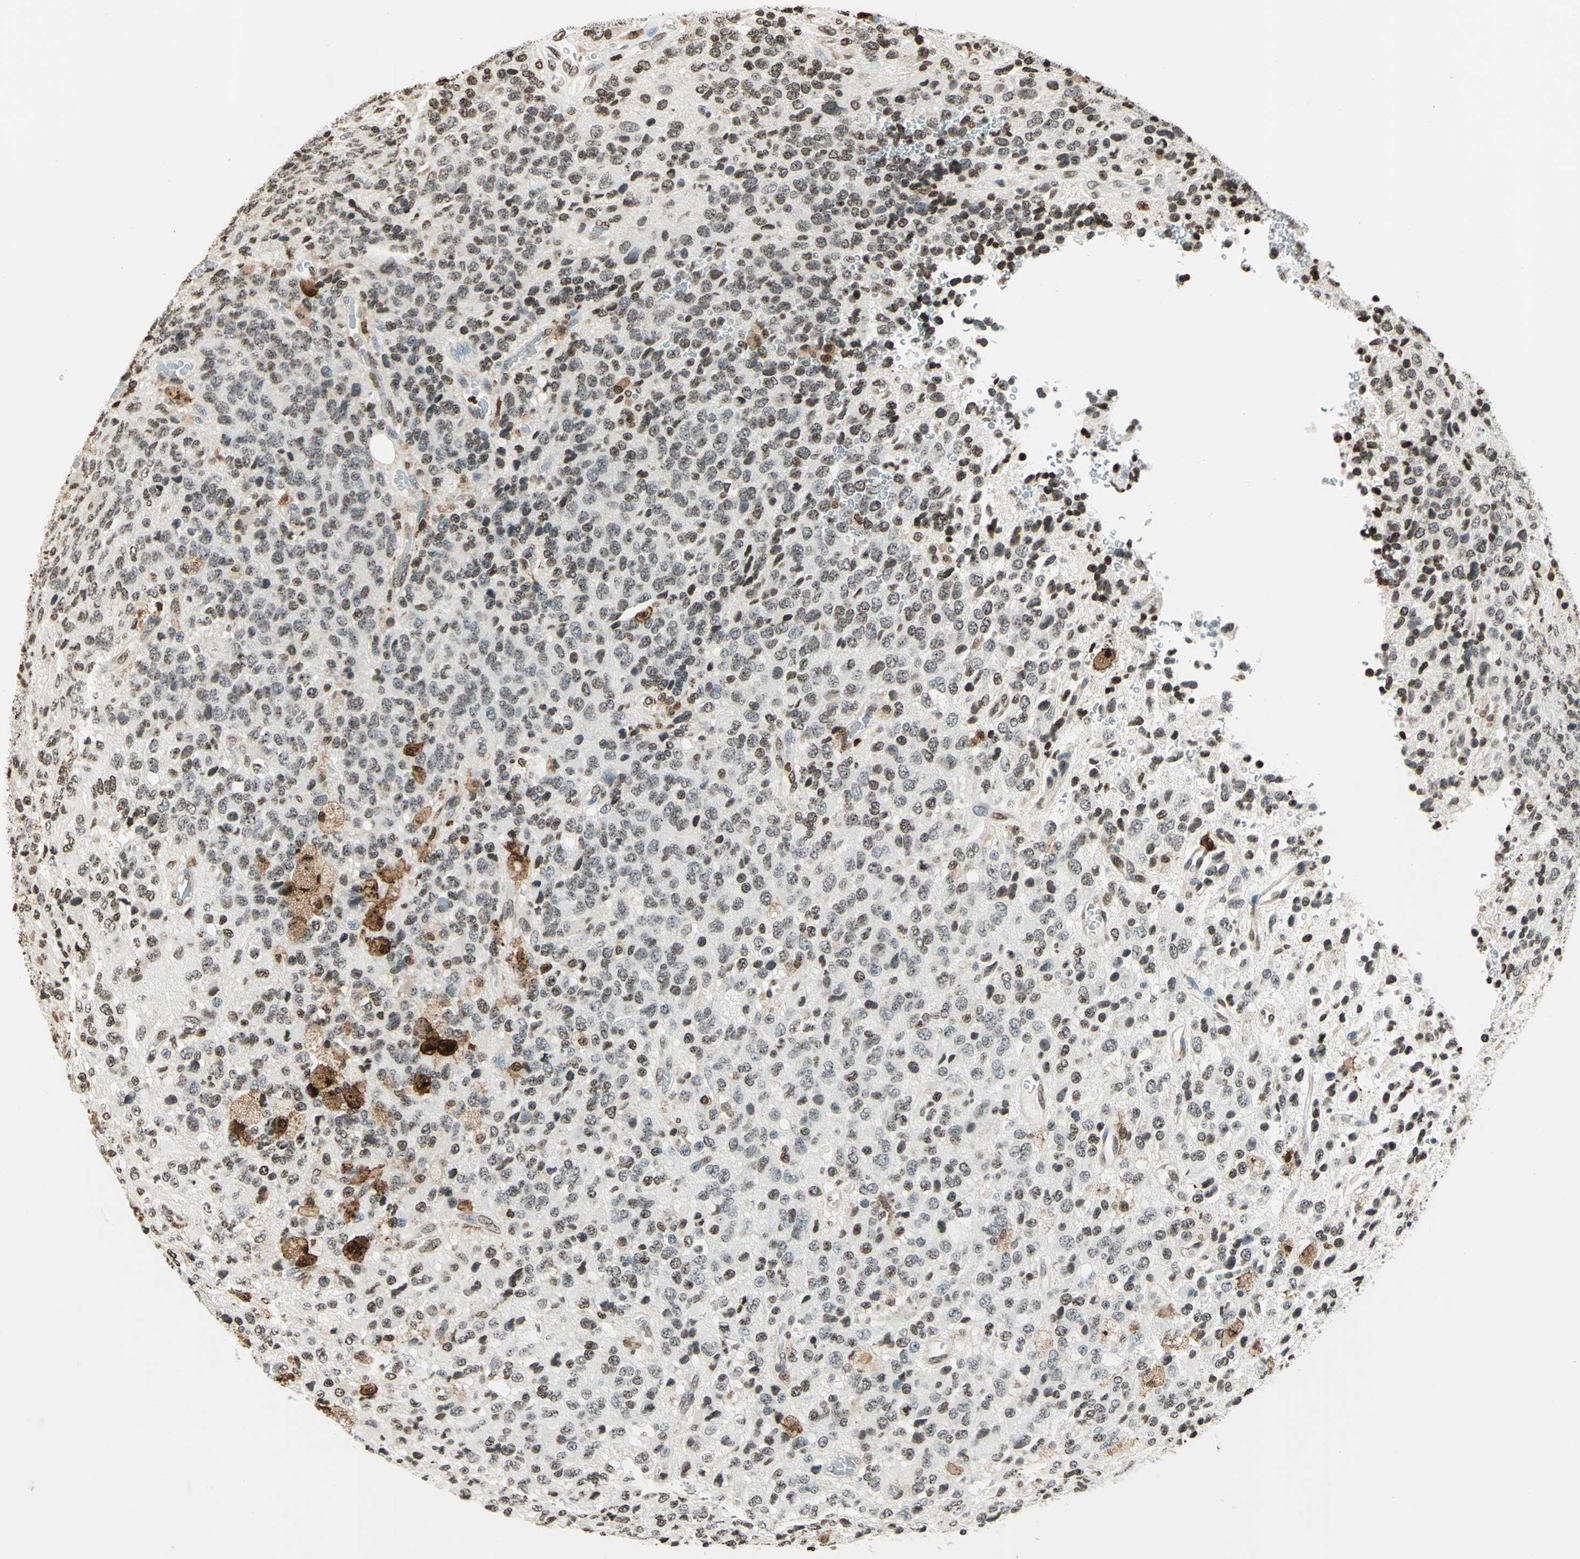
{"staining": {"intensity": "weak", "quantity": "25%-75%", "location": "cytoplasmic/membranous,nuclear"}, "tissue": "glioma", "cell_type": "Tumor cells", "image_type": "cancer", "snomed": [{"axis": "morphology", "description": "Glioma, malignant, High grade"}, {"axis": "topography", "description": "pancreas cauda"}], "caption": "A low amount of weak cytoplasmic/membranous and nuclear expression is appreciated in approximately 25%-75% of tumor cells in glioma tissue.", "gene": "LGALS3", "patient": {"sex": "male", "age": 60}}